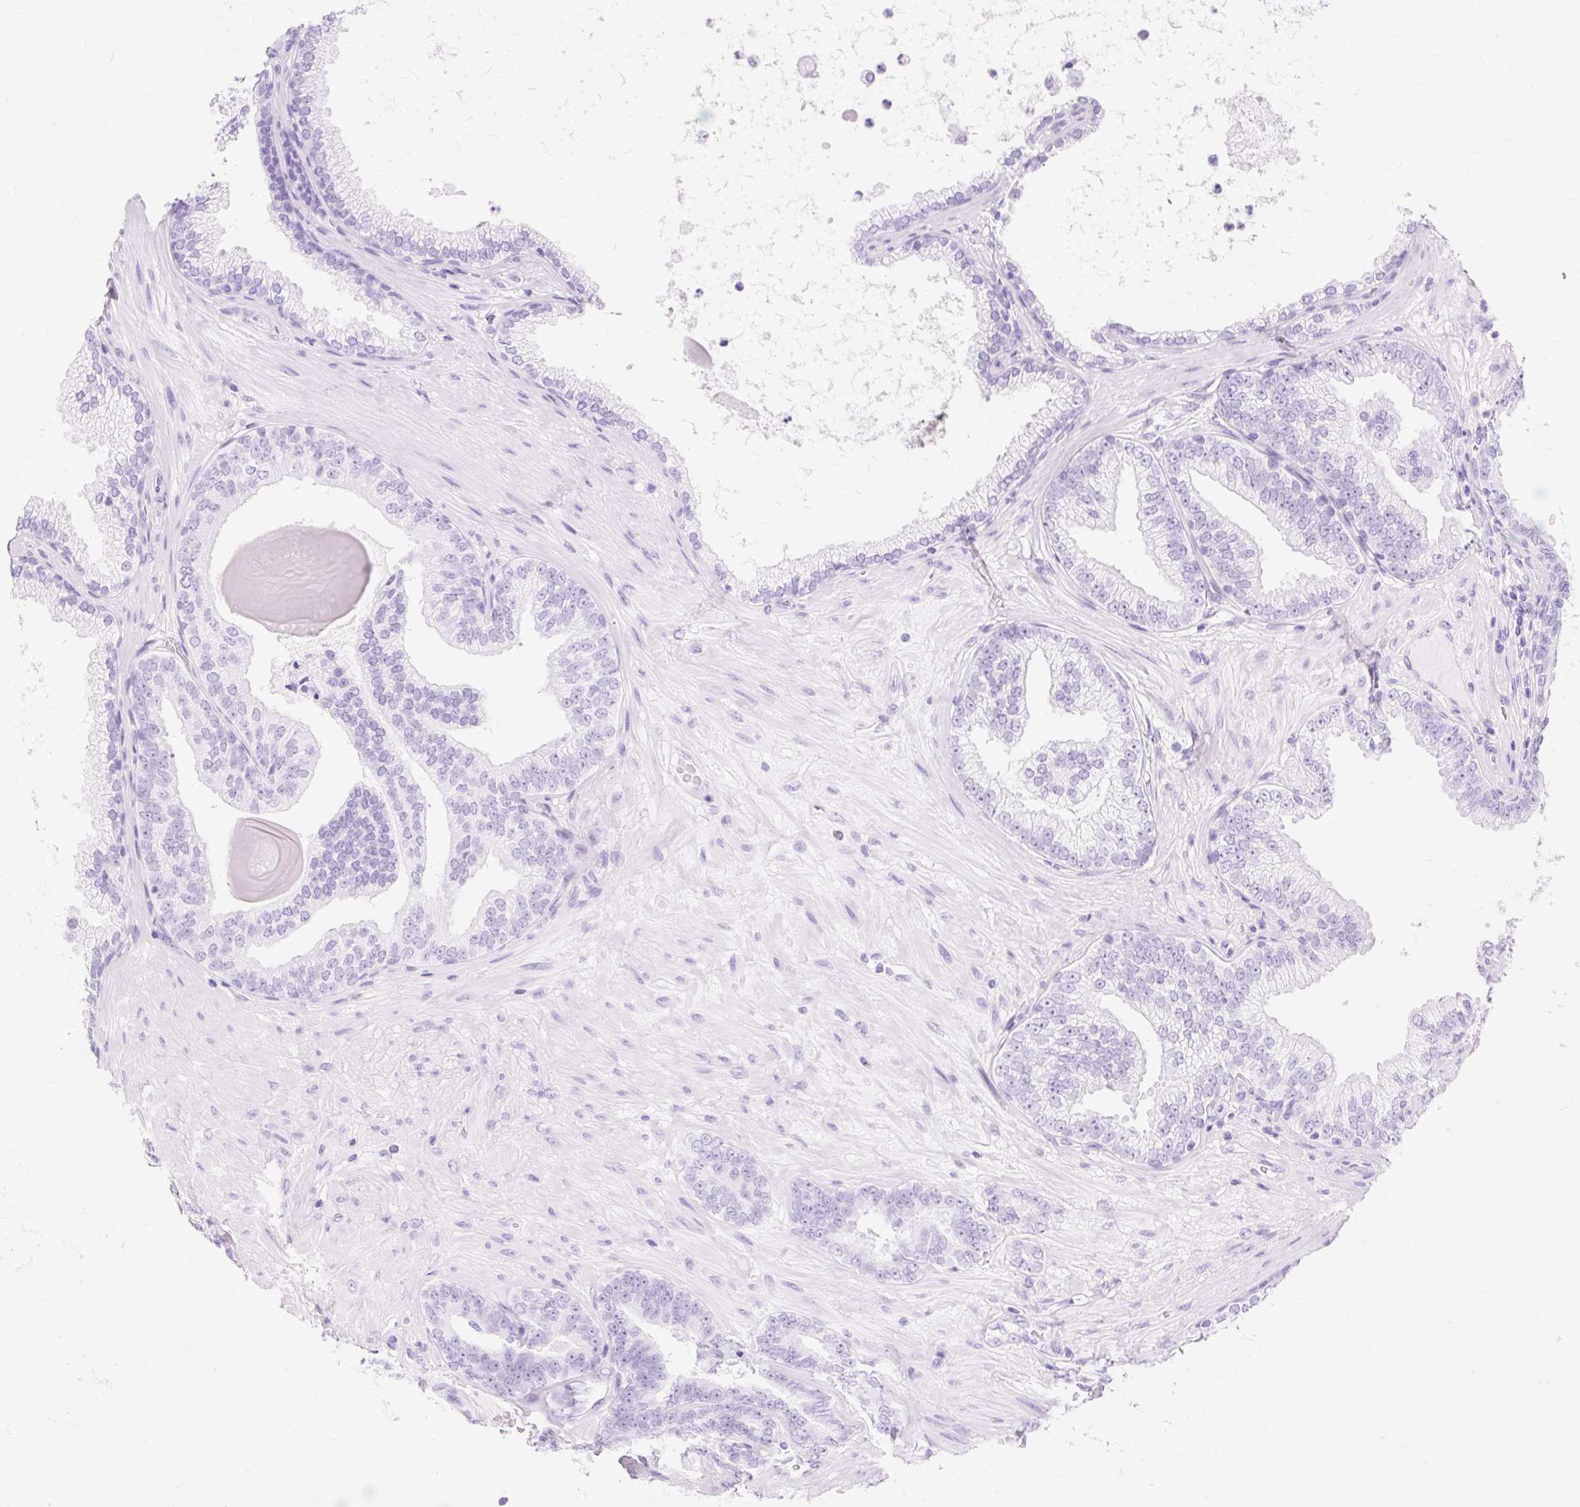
{"staining": {"intensity": "negative", "quantity": "none", "location": "none"}, "tissue": "prostate cancer", "cell_type": "Tumor cells", "image_type": "cancer", "snomed": [{"axis": "morphology", "description": "Adenocarcinoma, Low grade"}, {"axis": "topography", "description": "Prostate"}], "caption": "Immunohistochemistry (IHC) of human prostate cancer demonstrates no staining in tumor cells. (IHC, brightfield microscopy, high magnification).", "gene": "MBP", "patient": {"sex": "male", "age": 61}}